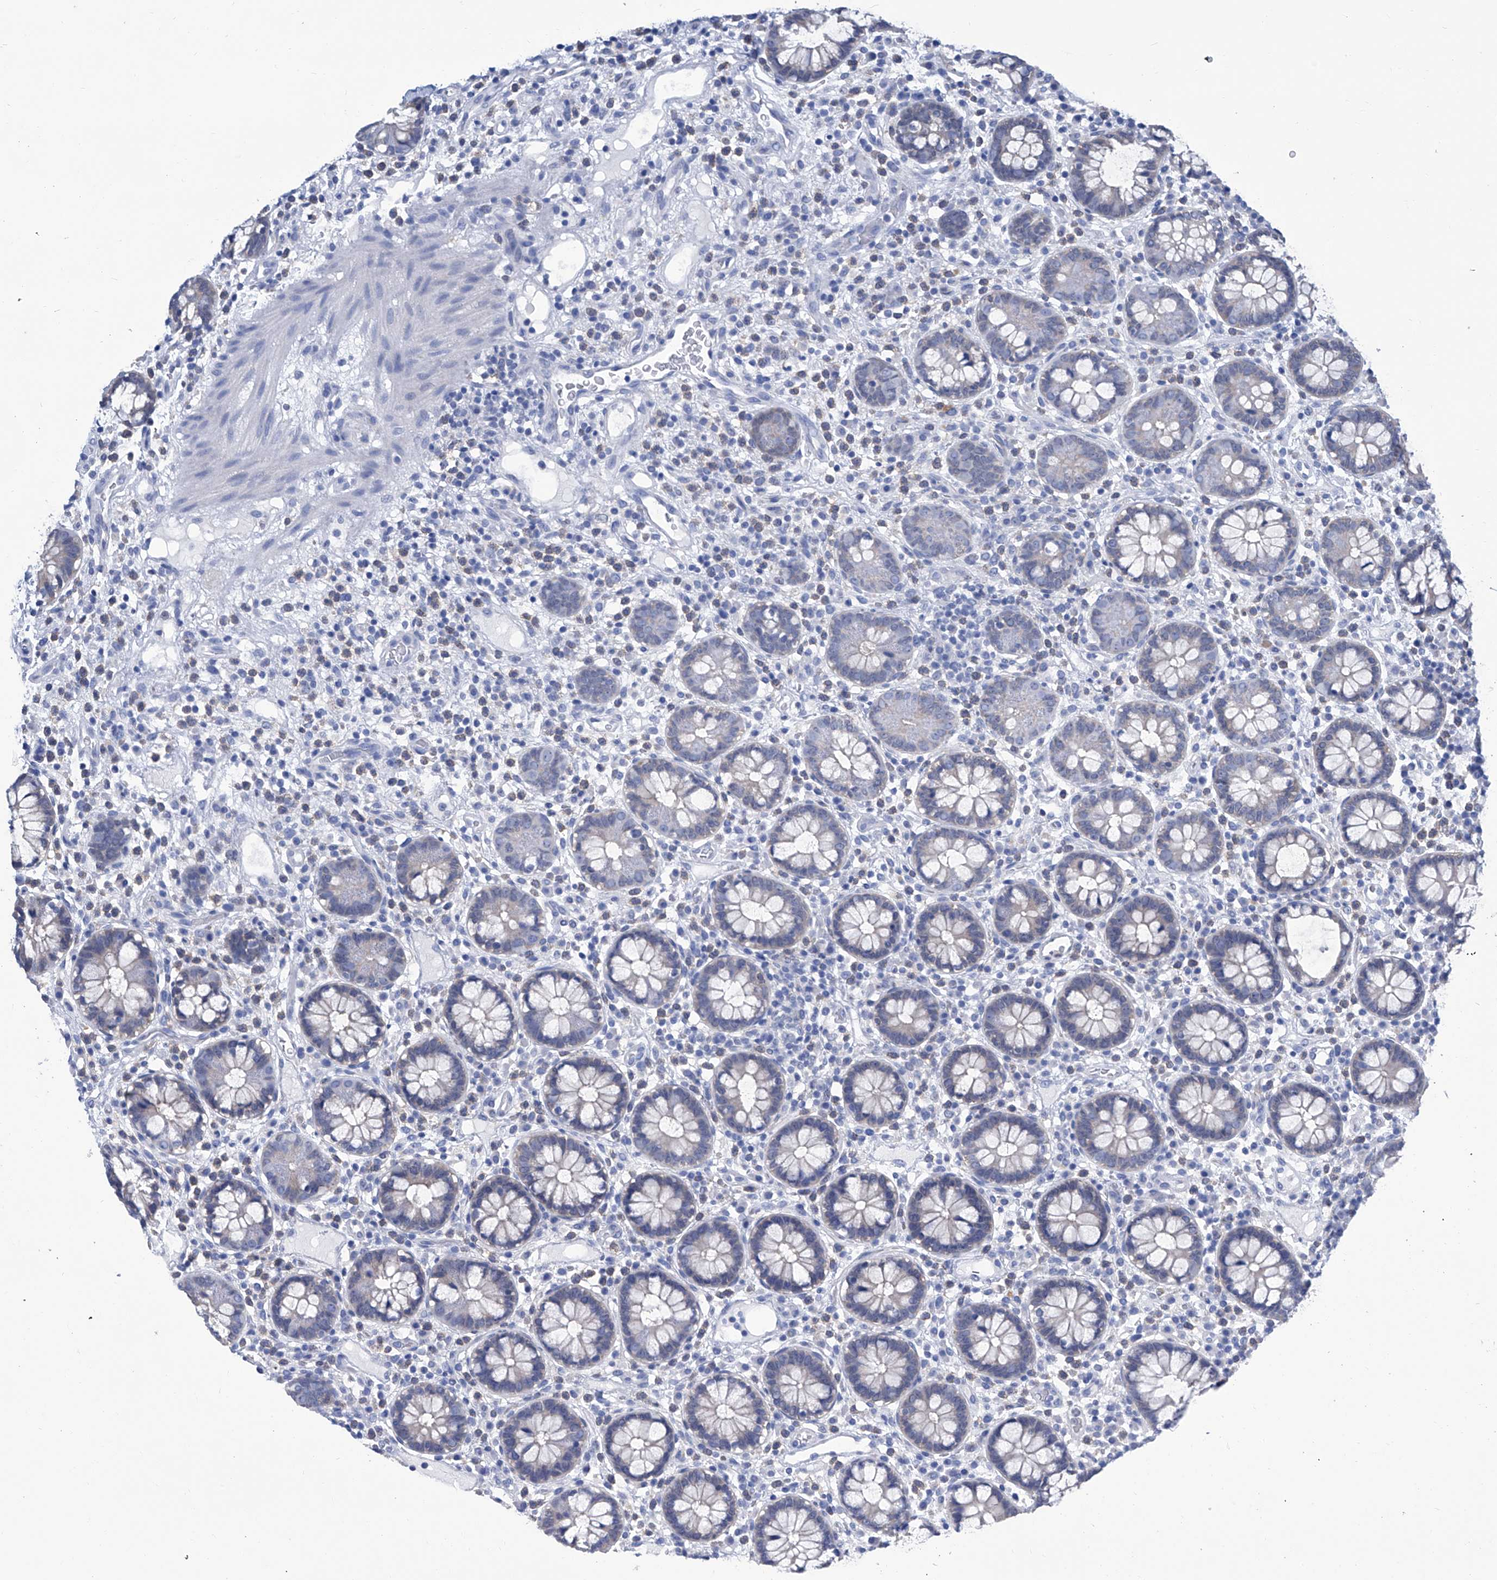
{"staining": {"intensity": "negative", "quantity": "none", "location": "none"}, "tissue": "colon", "cell_type": "Endothelial cells", "image_type": "normal", "snomed": [{"axis": "morphology", "description": "Normal tissue, NOS"}, {"axis": "topography", "description": "Colon"}], "caption": "Immunohistochemistry histopathology image of unremarkable human colon stained for a protein (brown), which displays no expression in endothelial cells. Brightfield microscopy of immunohistochemistry stained with DAB (3,3'-diaminobenzidine) (brown) and hematoxylin (blue), captured at high magnification.", "gene": "IMPA2", "patient": {"sex": "female", "age": 79}}